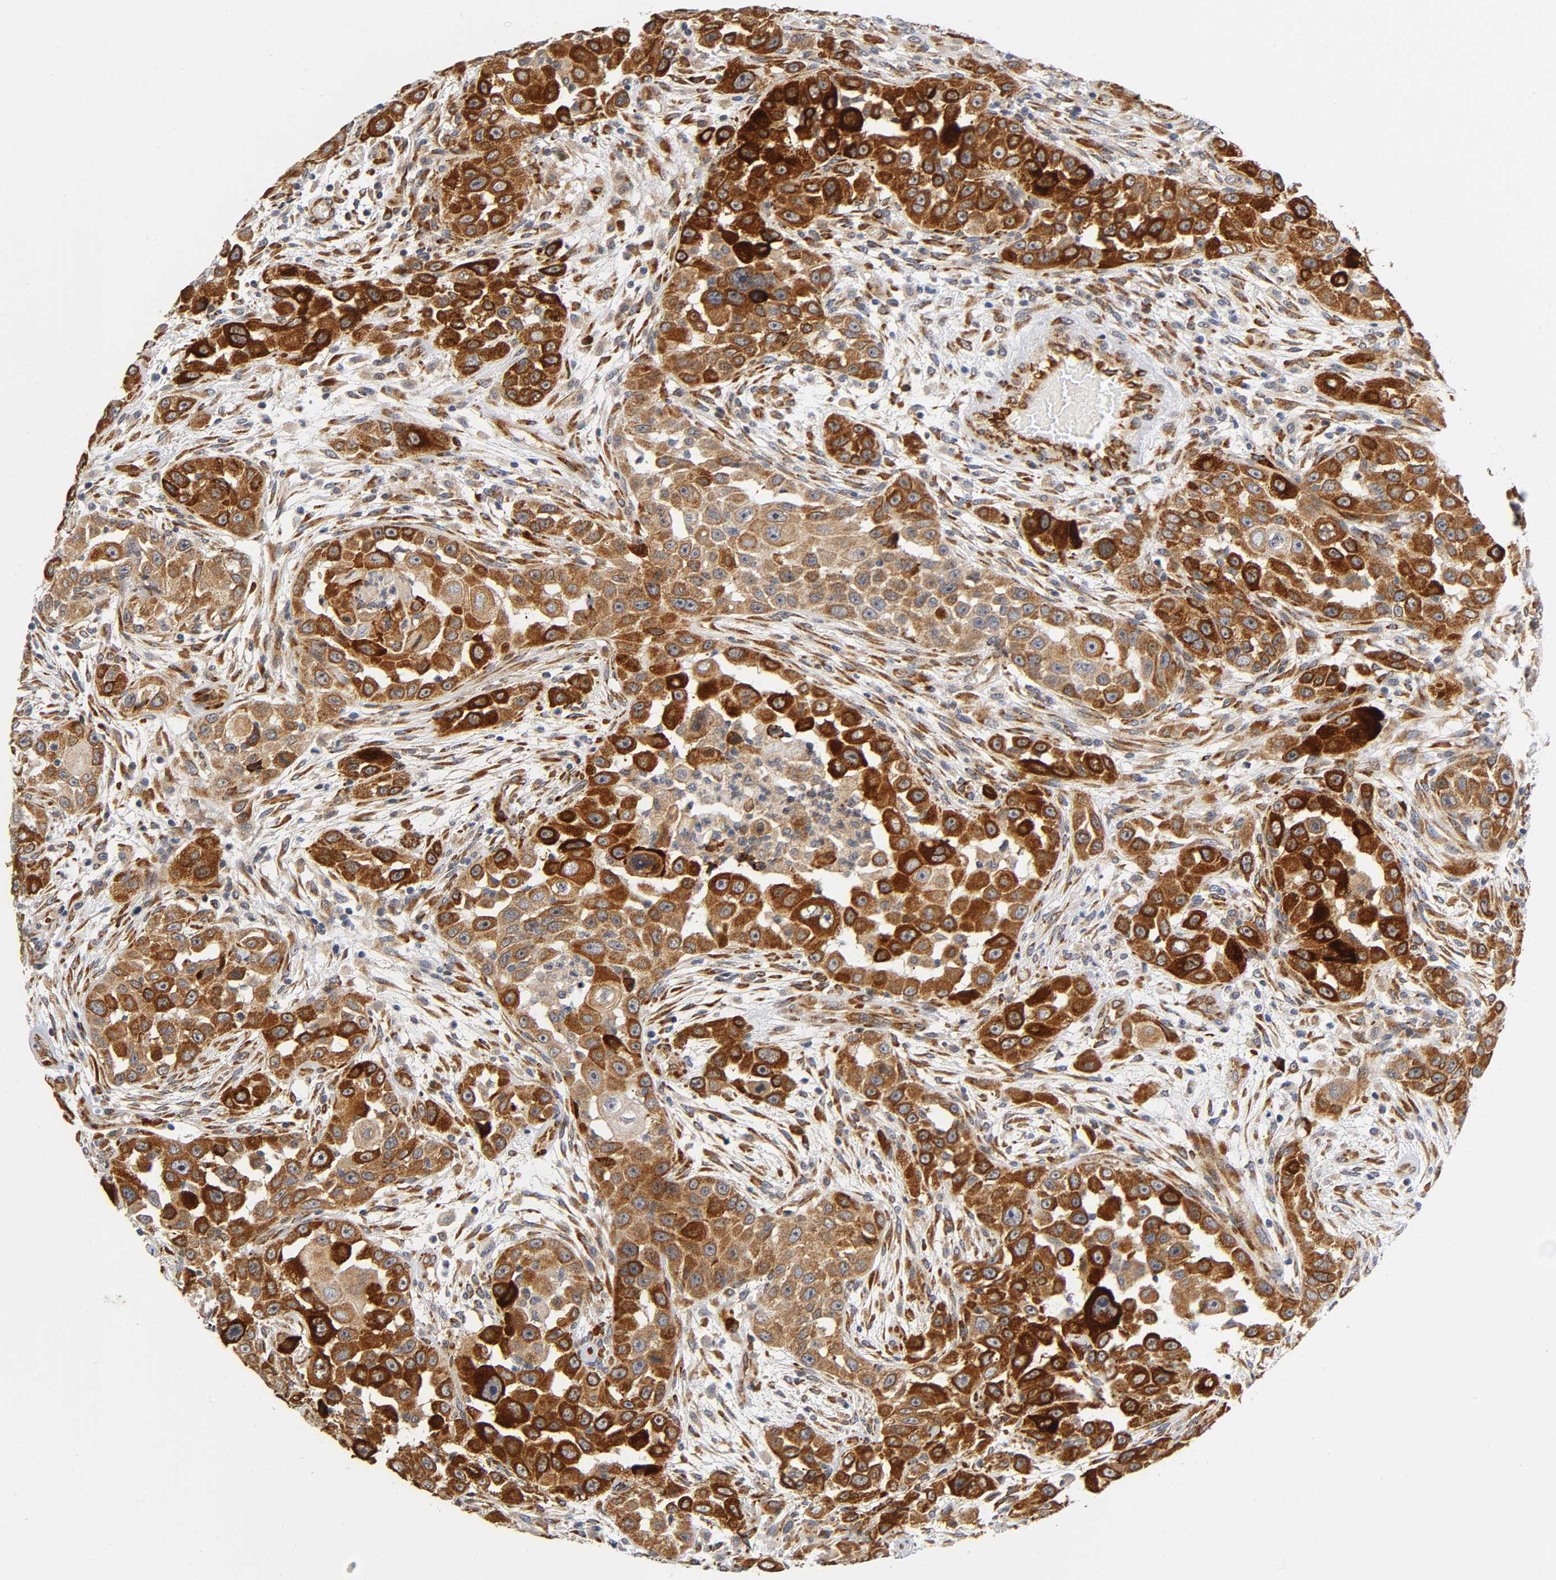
{"staining": {"intensity": "strong", "quantity": ">75%", "location": "cytoplasmic/membranous"}, "tissue": "head and neck cancer", "cell_type": "Tumor cells", "image_type": "cancer", "snomed": [{"axis": "morphology", "description": "Carcinoma, NOS"}, {"axis": "topography", "description": "Head-Neck"}], "caption": "Head and neck cancer (carcinoma) stained for a protein demonstrates strong cytoplasmic/membranous positivity in tumor cells.", "gene": "SOS2", "patient": {"sex": "male", "age": 87}}